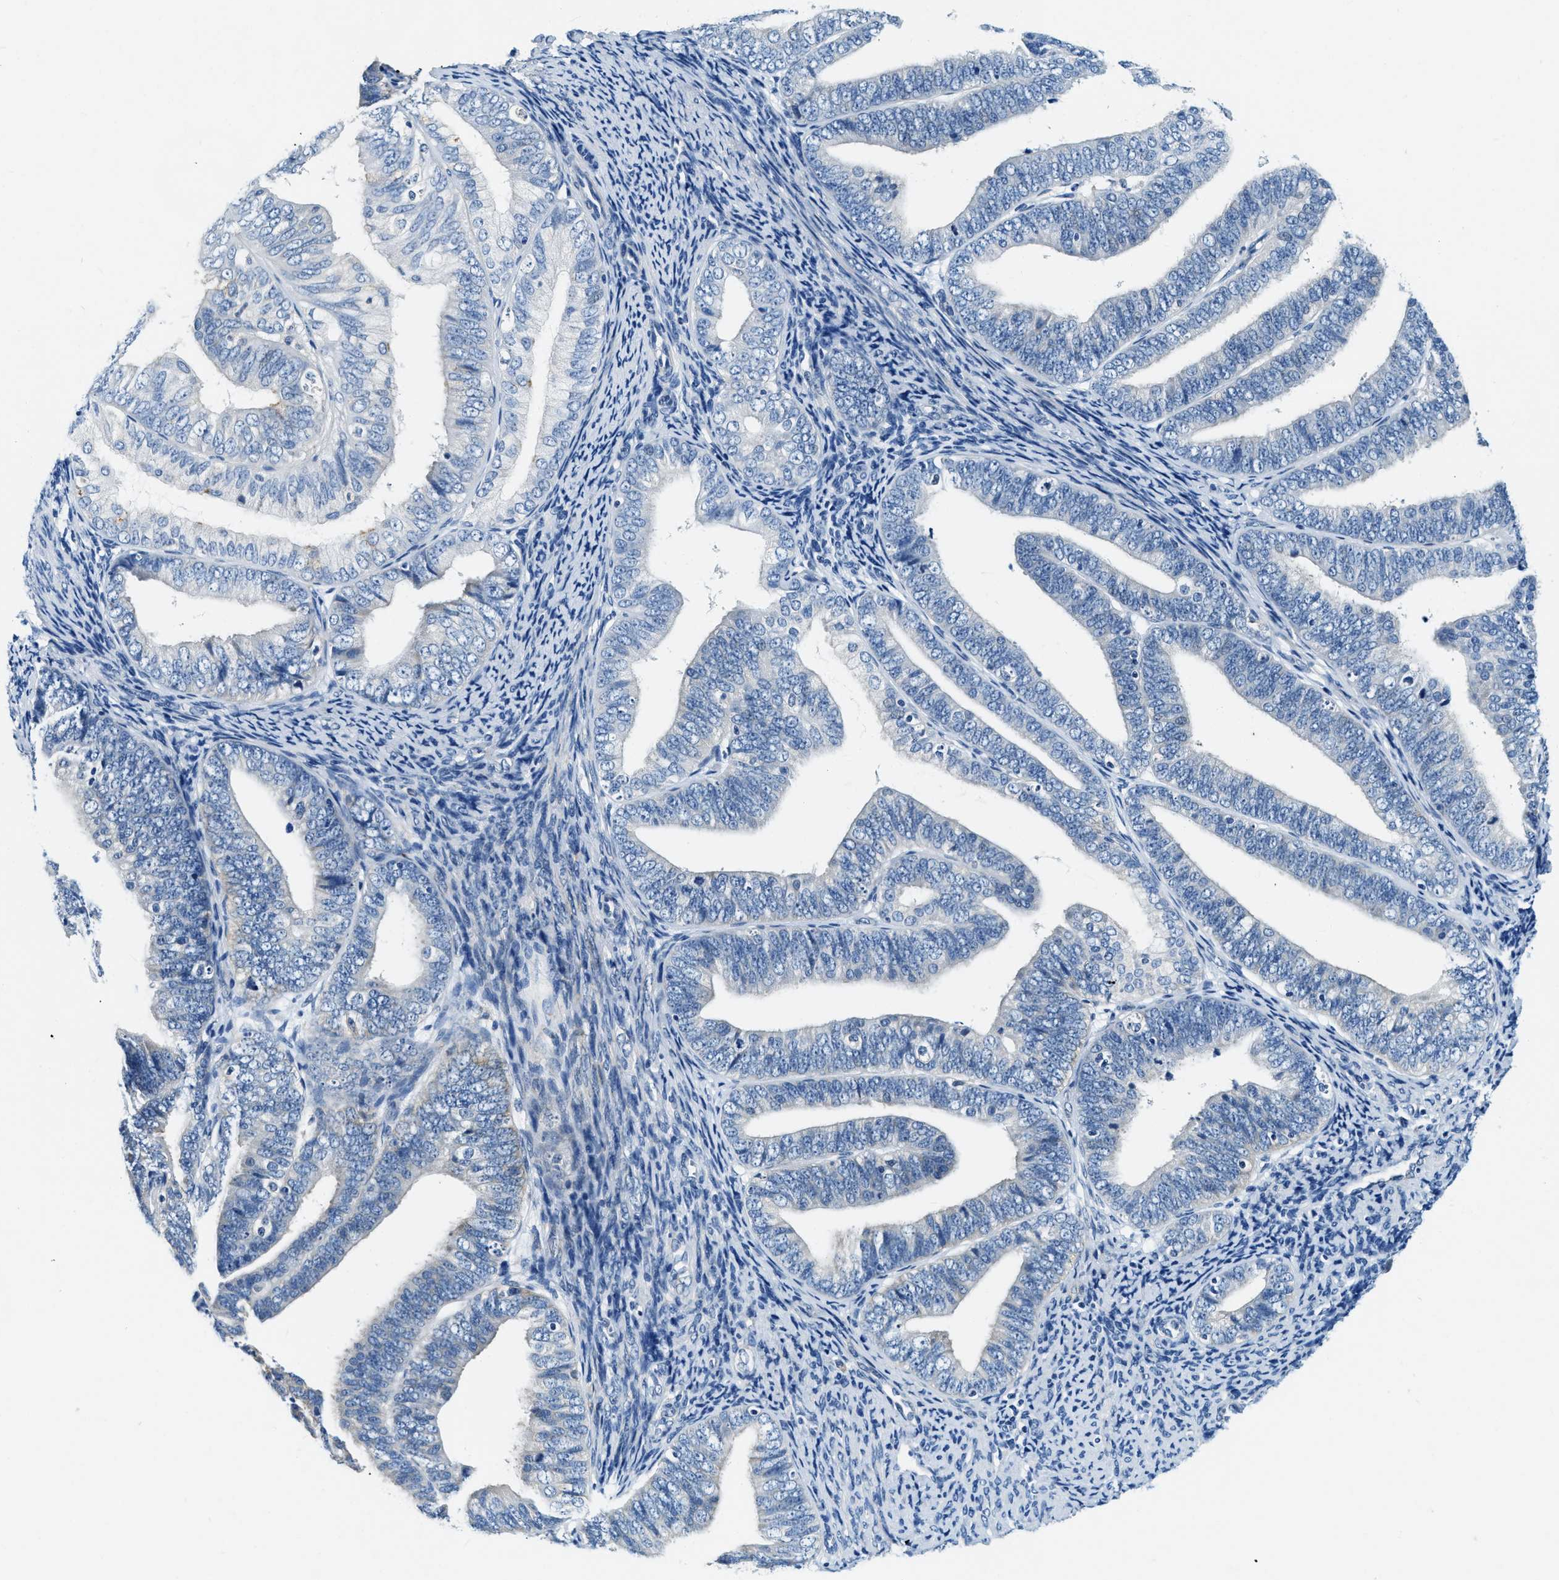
{"staining": {"intensity": "negative", "quantity": "none", "location": "none"}, "tissue": "endometrial cancer", "cell_type": "Tumor cells", "image_type": "cancer", "snomed": [{"axis": "morphology", "description": "Adenocarcinoma, NOS"}, {"axis": "topography", "description": "Endometrium"}], "caption": "High power microscopy histopathology image of an immunohistochemistry (IHC) histopathology image of endometrial cancer (adenocarcinoma), revealing no significant expression in tumor cells.", "gene": "EIF2AK2", "patient": {"sex": "female", "age": 63}}